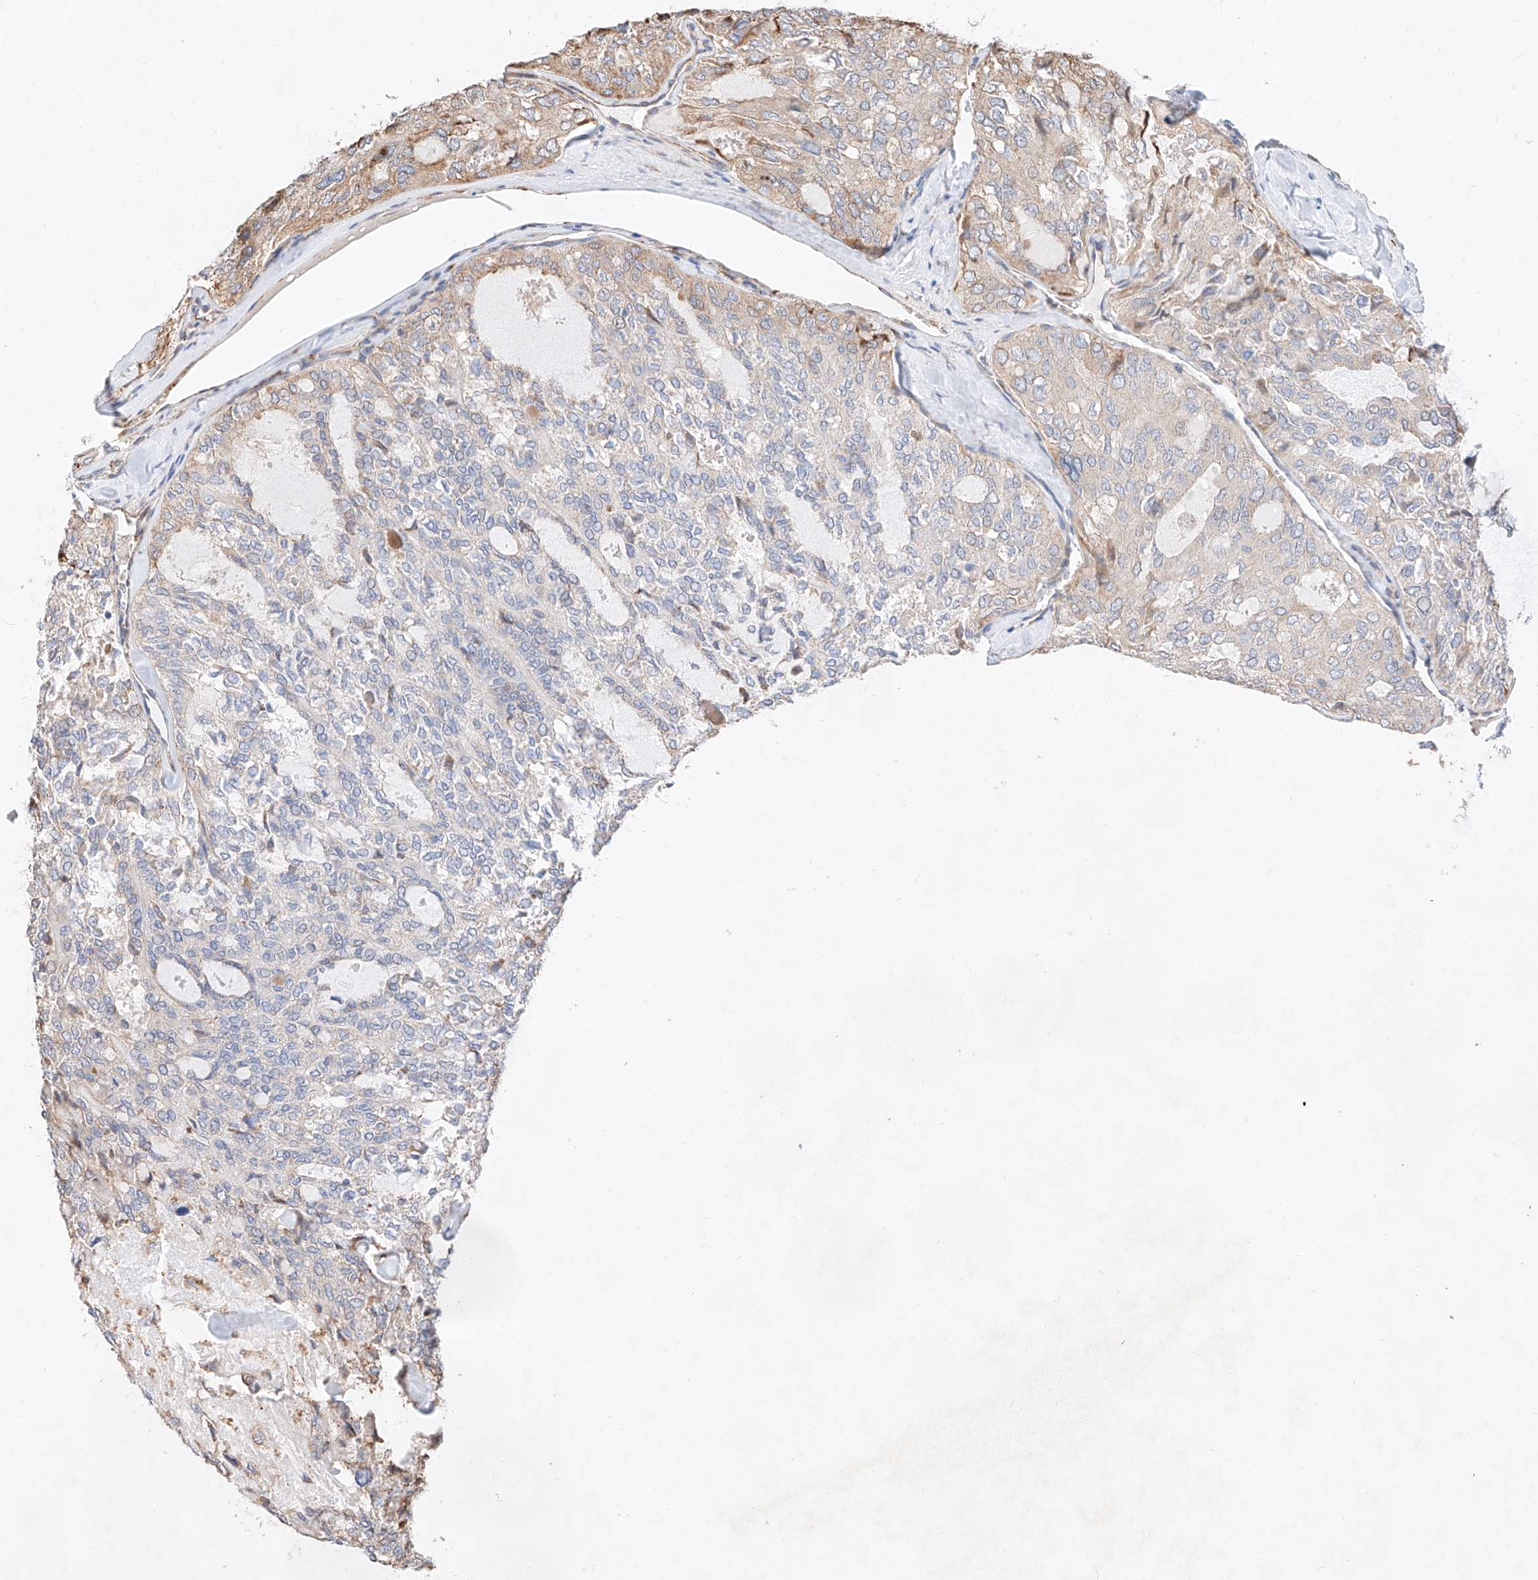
{"staining": {"intensity": "weak", "quantity": "<25%", "location": "cytoplasmic/membranous"}, "tissue": "thyroid cancer", "cell_type": "Tumor cells", "image_type": "cancer", "snomed": [{"axis": "morphology", "description": "Follicular adenoma carcinoma, NOS"}, {"axis": "topography", "description": "Thyroid gland"}], "caption": "Follicular adenoma carcinoma (thyroid) was stained to show a protein in brown. There is no significant expression in tumor cells.", "gene": "ATP9B", "patient": {"sex": "male", "age": 75}}